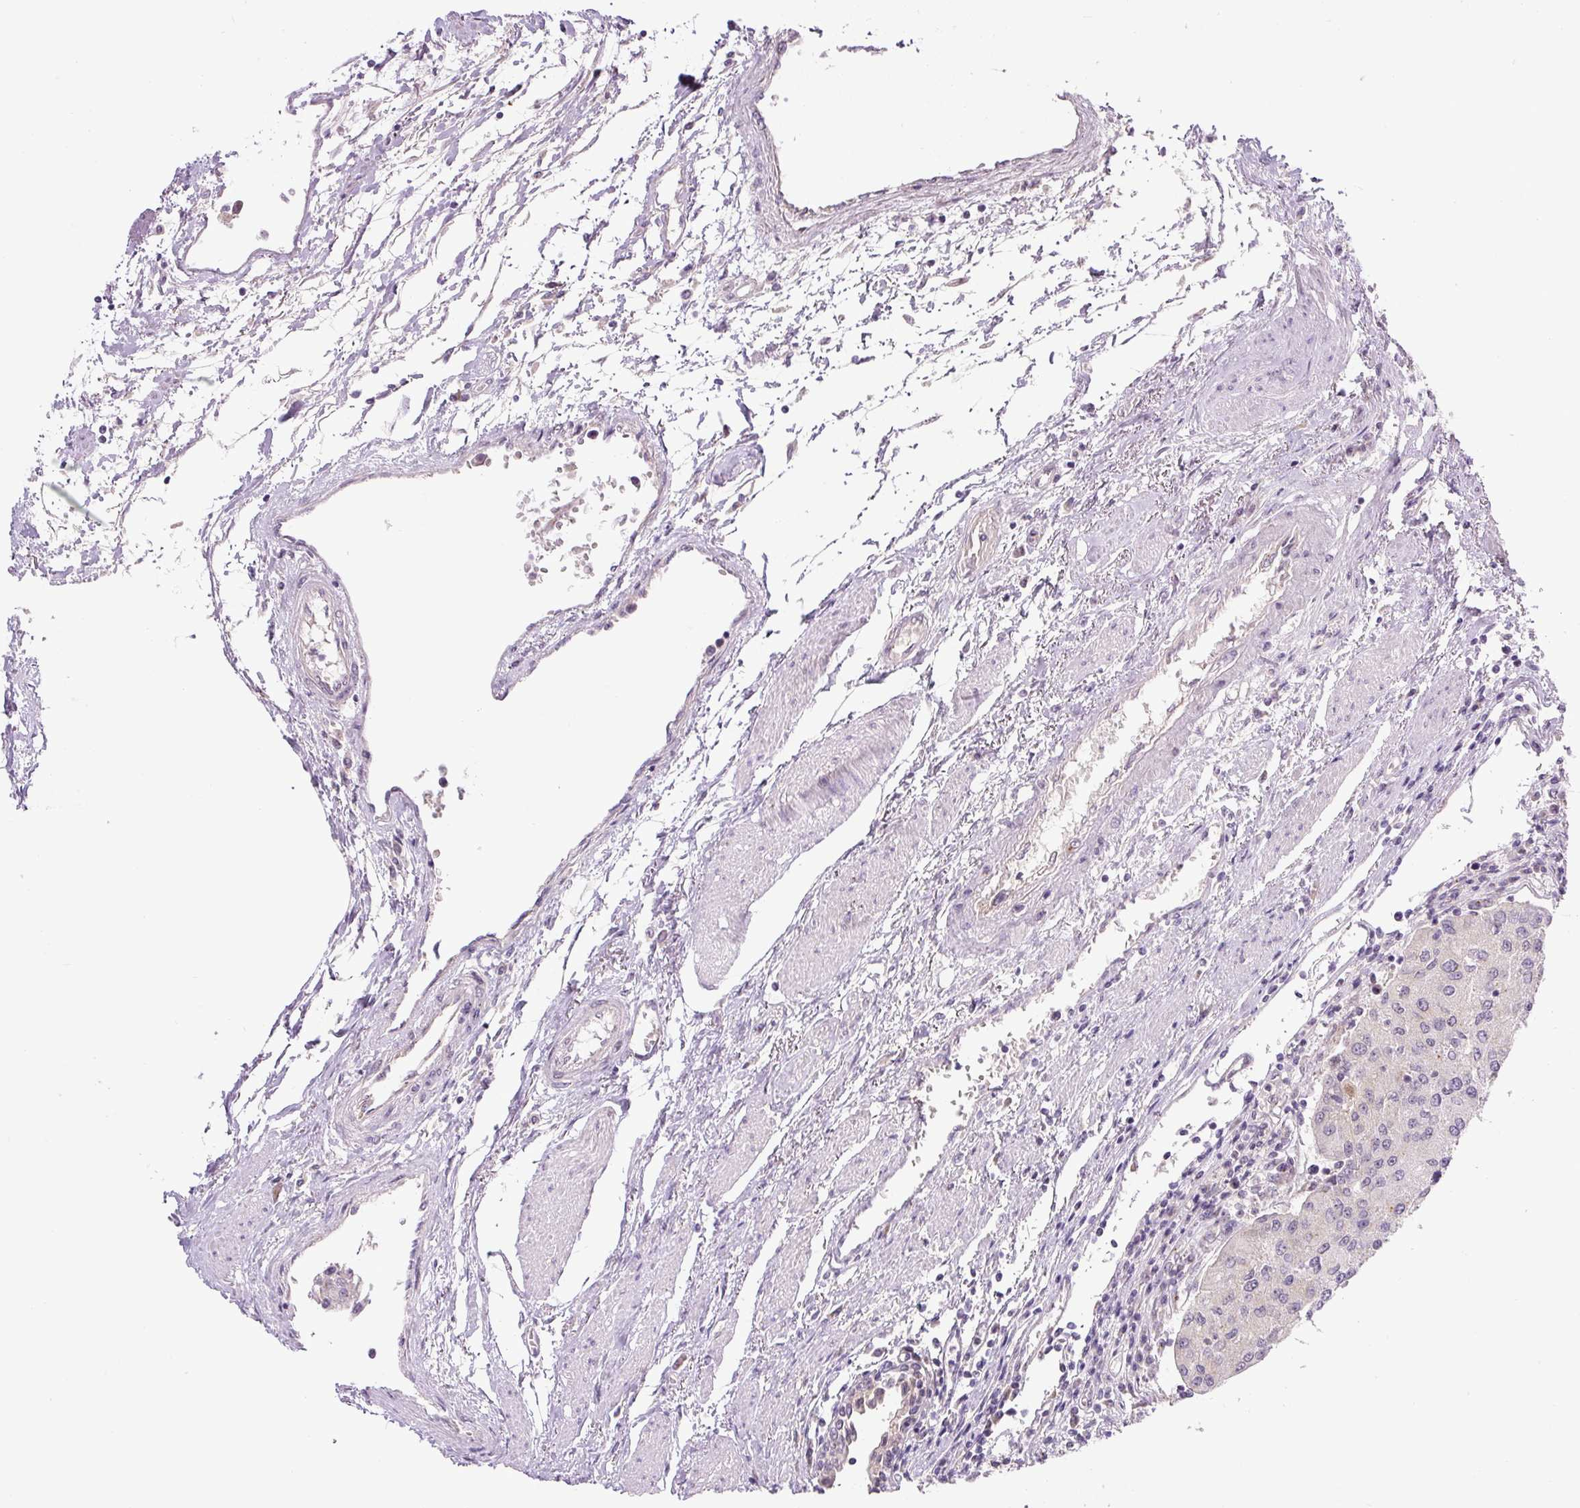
{"staining": {"intensity": "negative", "quantity": "none", "location": "none"}, "tissue": "urothelial cancer", "cell_type": "Tumor cells", "image_type": "cancer", "snomed": [{"axis": "morphology", "description": "Urothelial carcinoma, High grade"}, {"axis": "topography", "description": "Urinary bladder"}], "caption": "High power microscopy micrograph of an immunohistochemistry (IHC) photomicrograph of high-grade urothelial carcinoma, revealing no significant staining in tumor cells. (Stains: DAB (3,3'-diaminobenzidine) immunohistochemistry with hematoxylin counter stain, Microscopy: brightfield microscopy at high magnification).", "gene": "PCM1", "patient": {"sex": "female", "age": 85}}